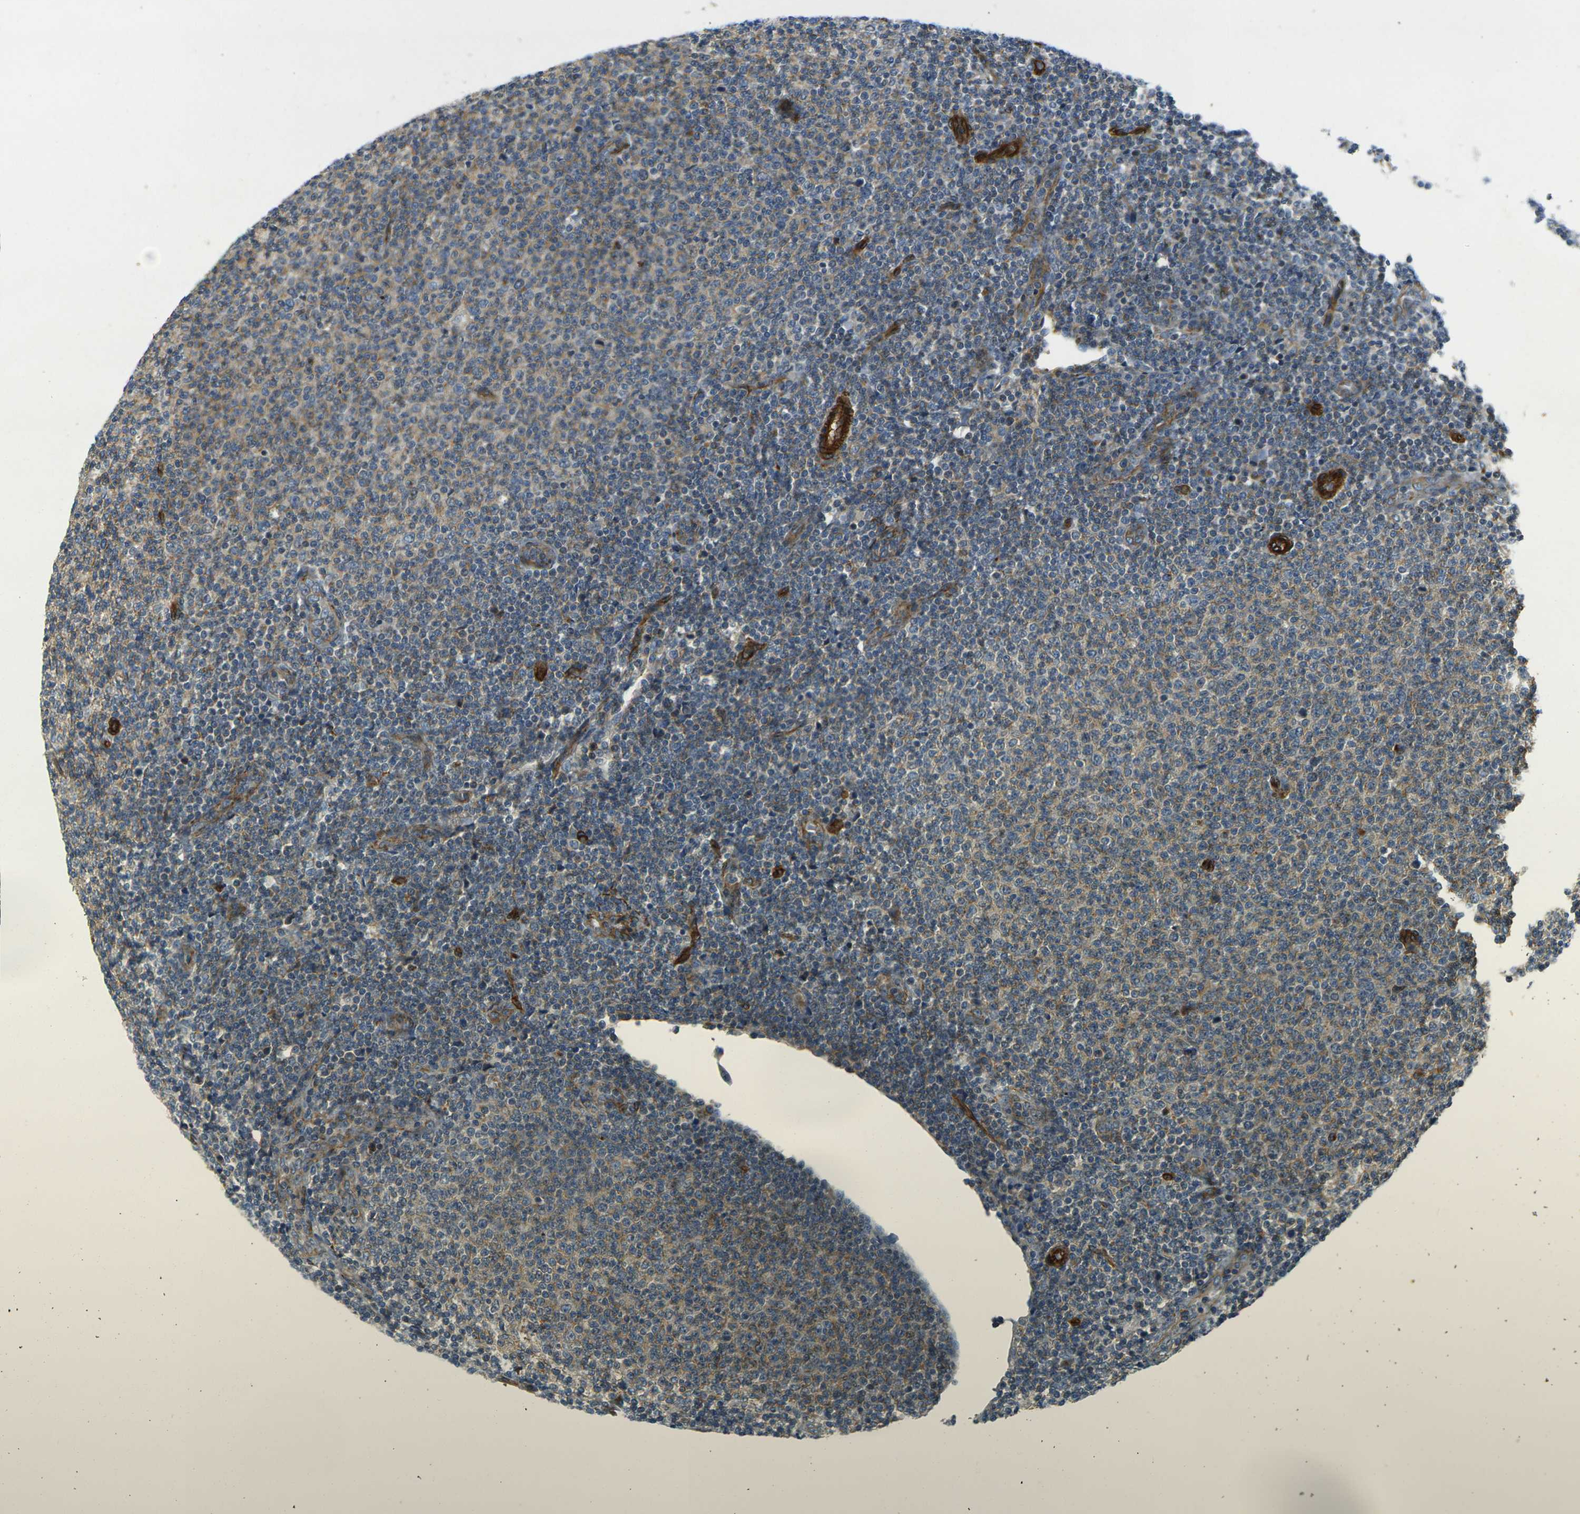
{"staining": {"intensity": "weak", "quantity": "<25%", "location": "cytoplasmic/membranous"}, "tissue": "lymphoma", "cell_type": "Tumor cells", "image_type": "cancer", "snomed": [{"axis": "morphology", "description": "Malignant lymphoma, non-Hodgkin's type, Low grade"}, {"axis": "topography", "description": "Lymph node"}], "caption": "IHC photomicrograph of neoplastic tissue: human lymphoma stained with DAB exhibits no significant protein staining in tumor cells. Nuclei are stained in blue.", "gene": "EPHA7", "patient": {"sex": "male", "age": 66}}